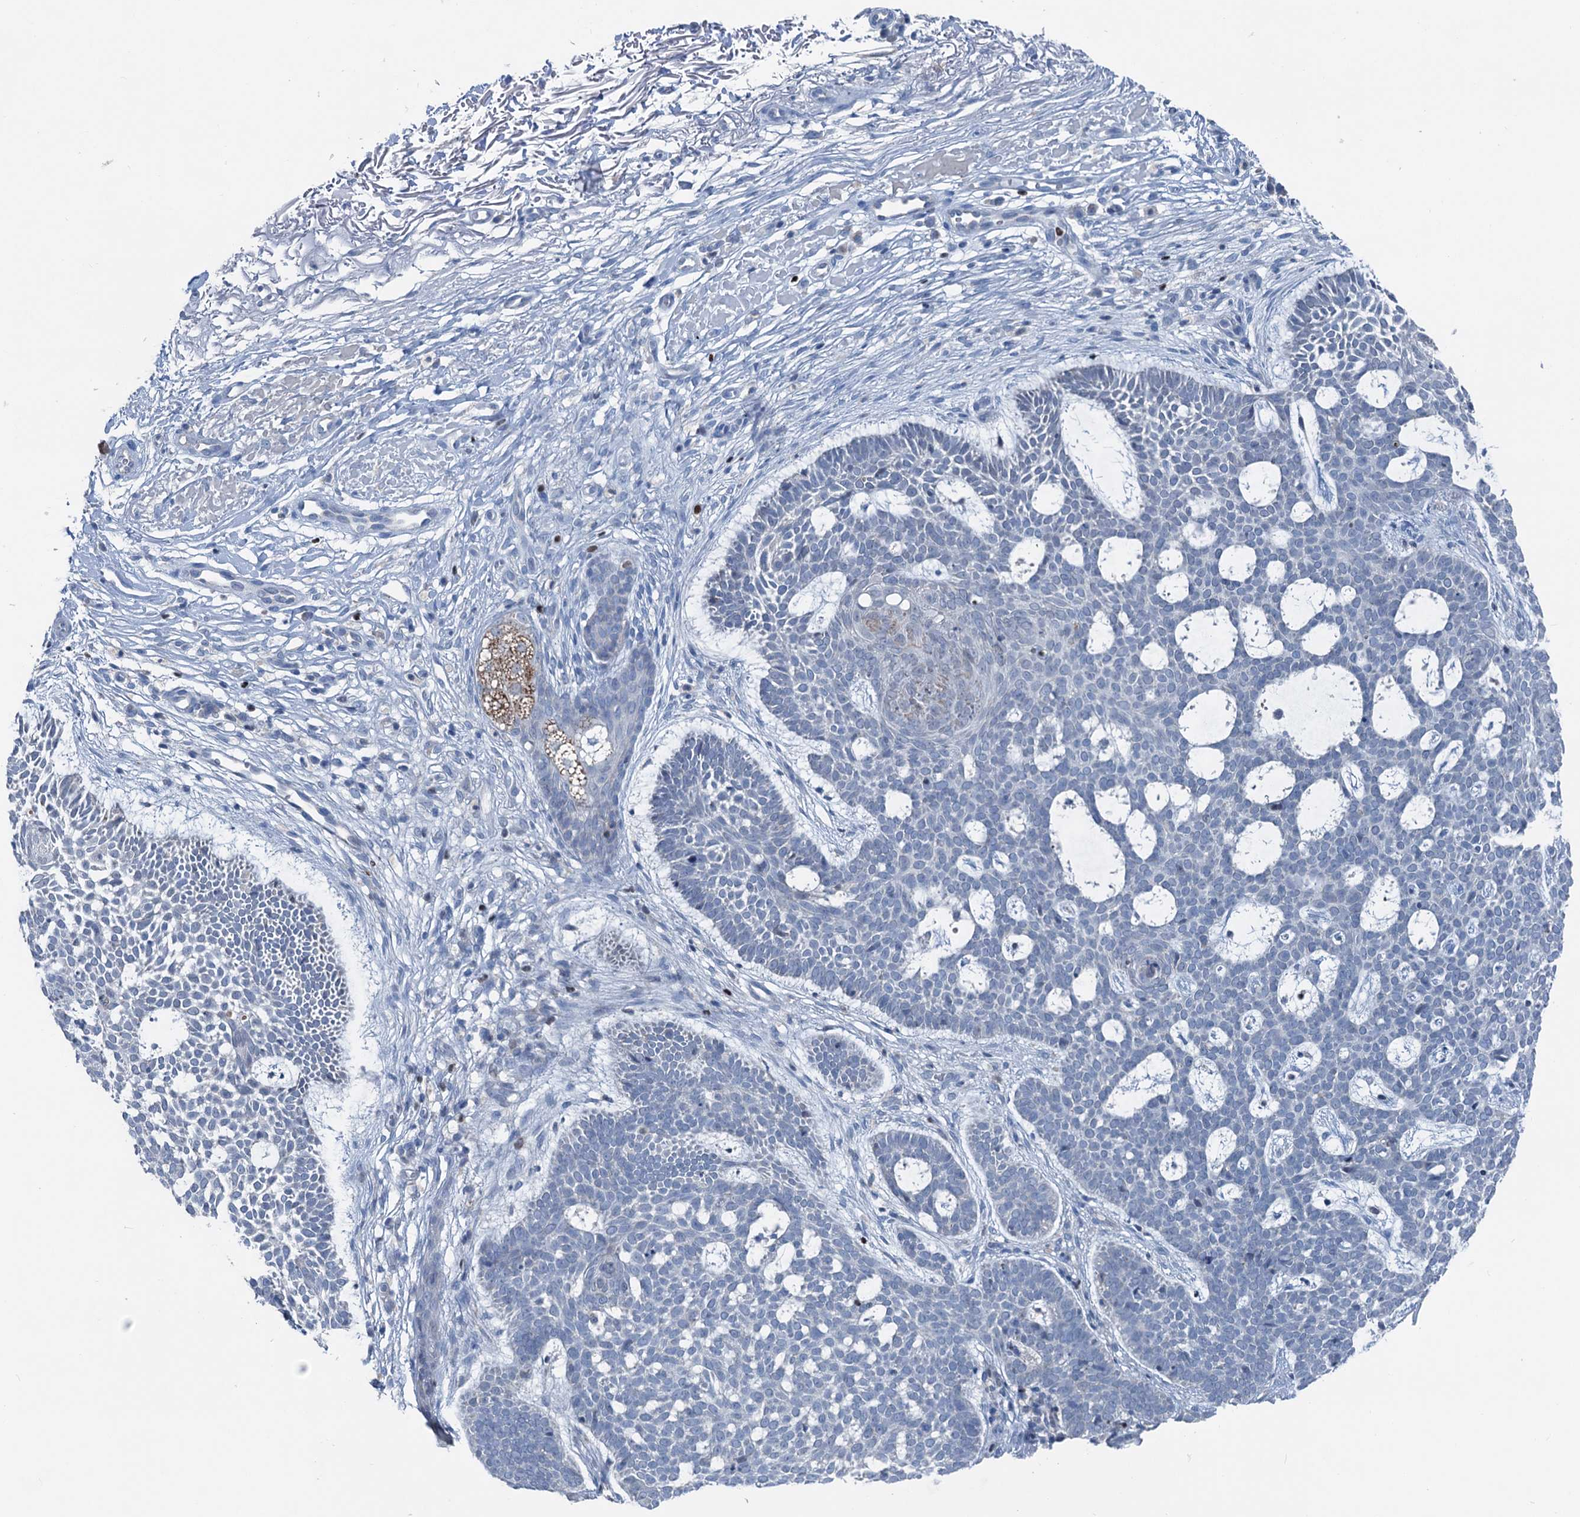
{"staining": {"intensity": "negative", "quantity": "none", "location": "none"}, "tissue": "skin cancer", "cell_type": "Tumor cells", "image_type": "cancer", "snomed": [{"axis": "morphology", "description": "Basal cell carcinoma"}, {"axis": "topography", "description": "Skin"}], "caption": "Human skin cancer (basal cell carcinoma) stained for a protein using immunohistochemistry (IHC) shows no expression in tumor cells.", "gene": "ELP4", "patient": {"sex": "male", "age": 85}}